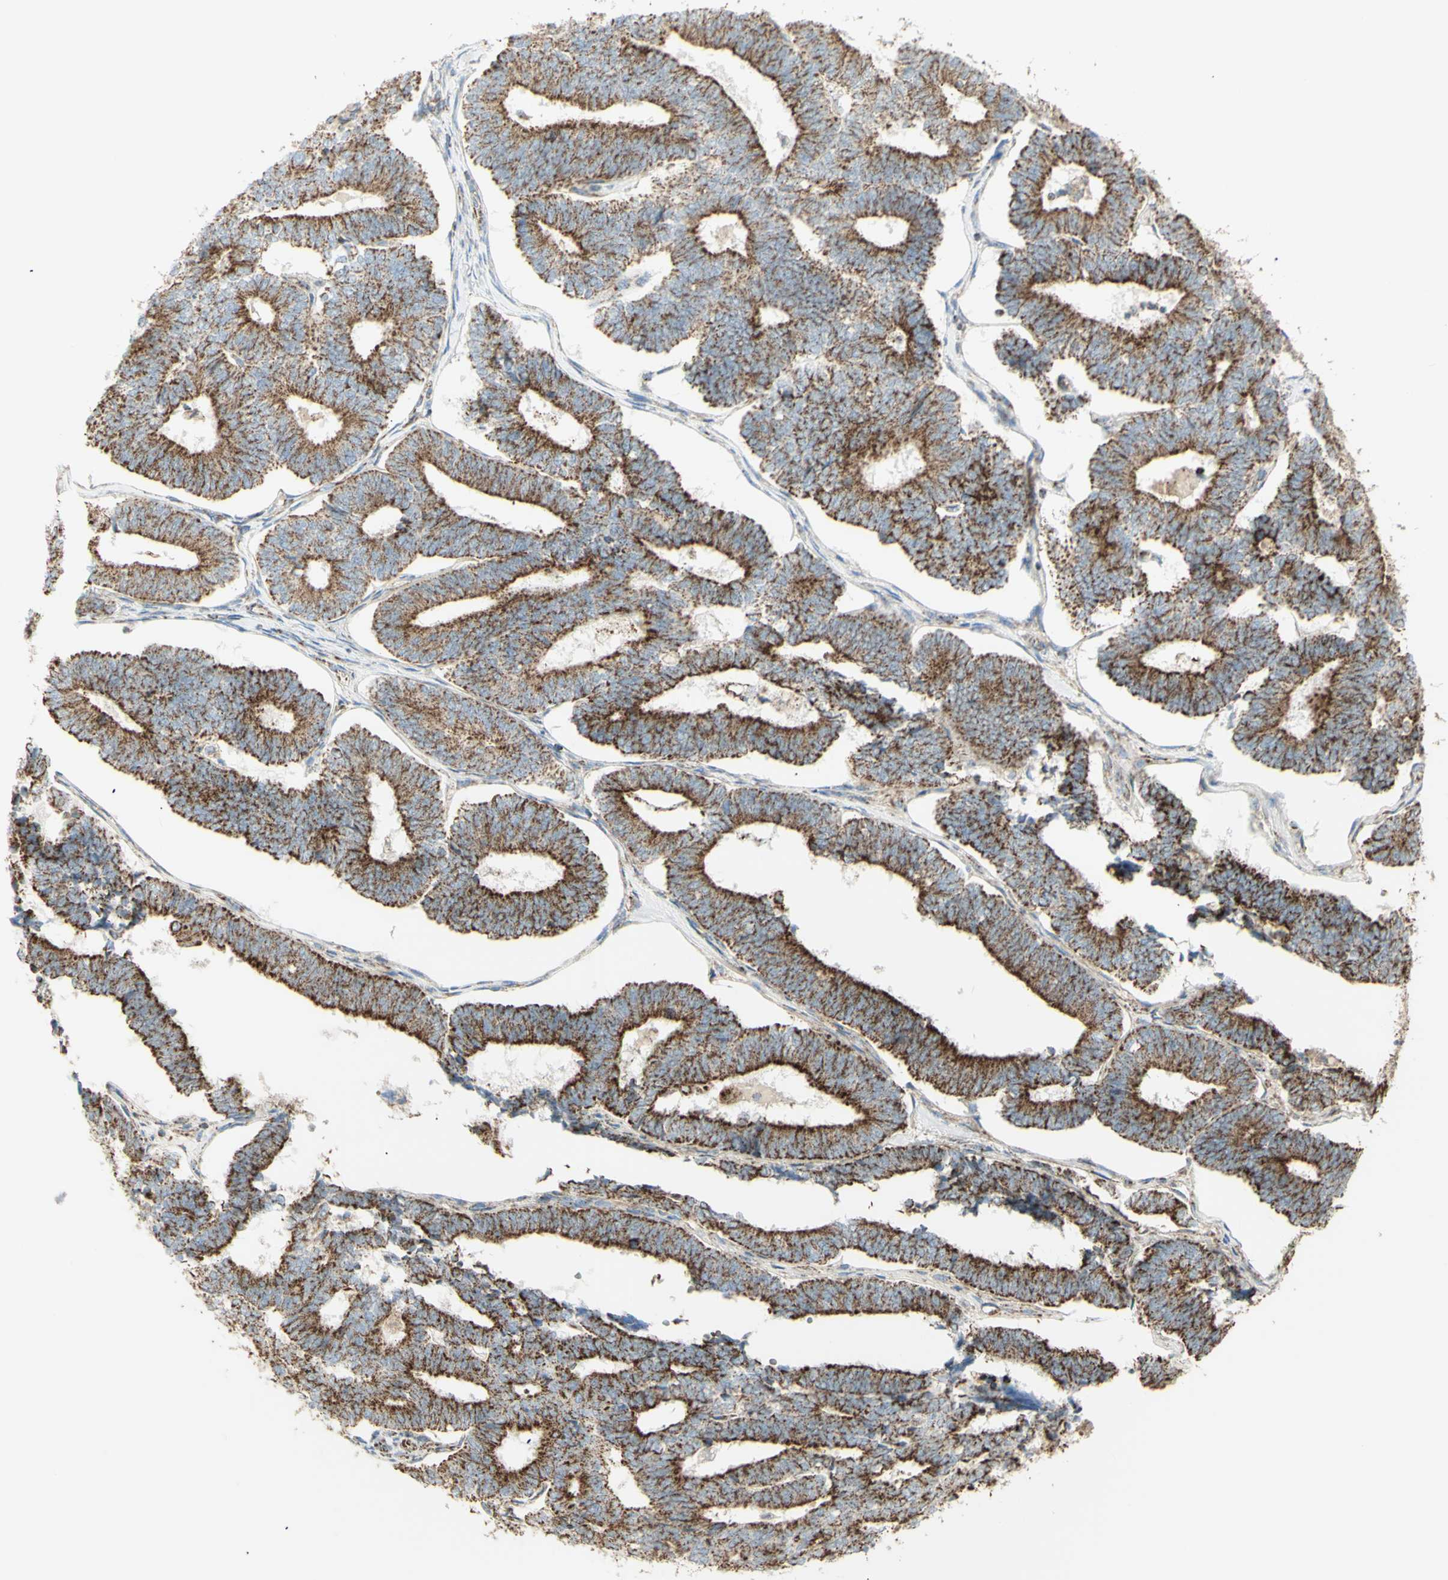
{"staining": {"intensity": "moderate", "quantity": ">75%", "location": "cytoplasmic/membranous"}, "tissue": "endometrial cancer", "cell_type": "Tumor cells", "image_type": "cancer", "snomed": [{"axis": "morphology", "description": "Adenocarcinoma, NOS"}, {"axis": "topography", "description": "Endometrium"}], "caption": "A photomicrograph of human endometrial cancer stained for a protein shows moderate cytoplasmic/membranous brown staining in tumor cells.", "gene": "LETM1", "patient": {"sex": "female", "age": 70}}